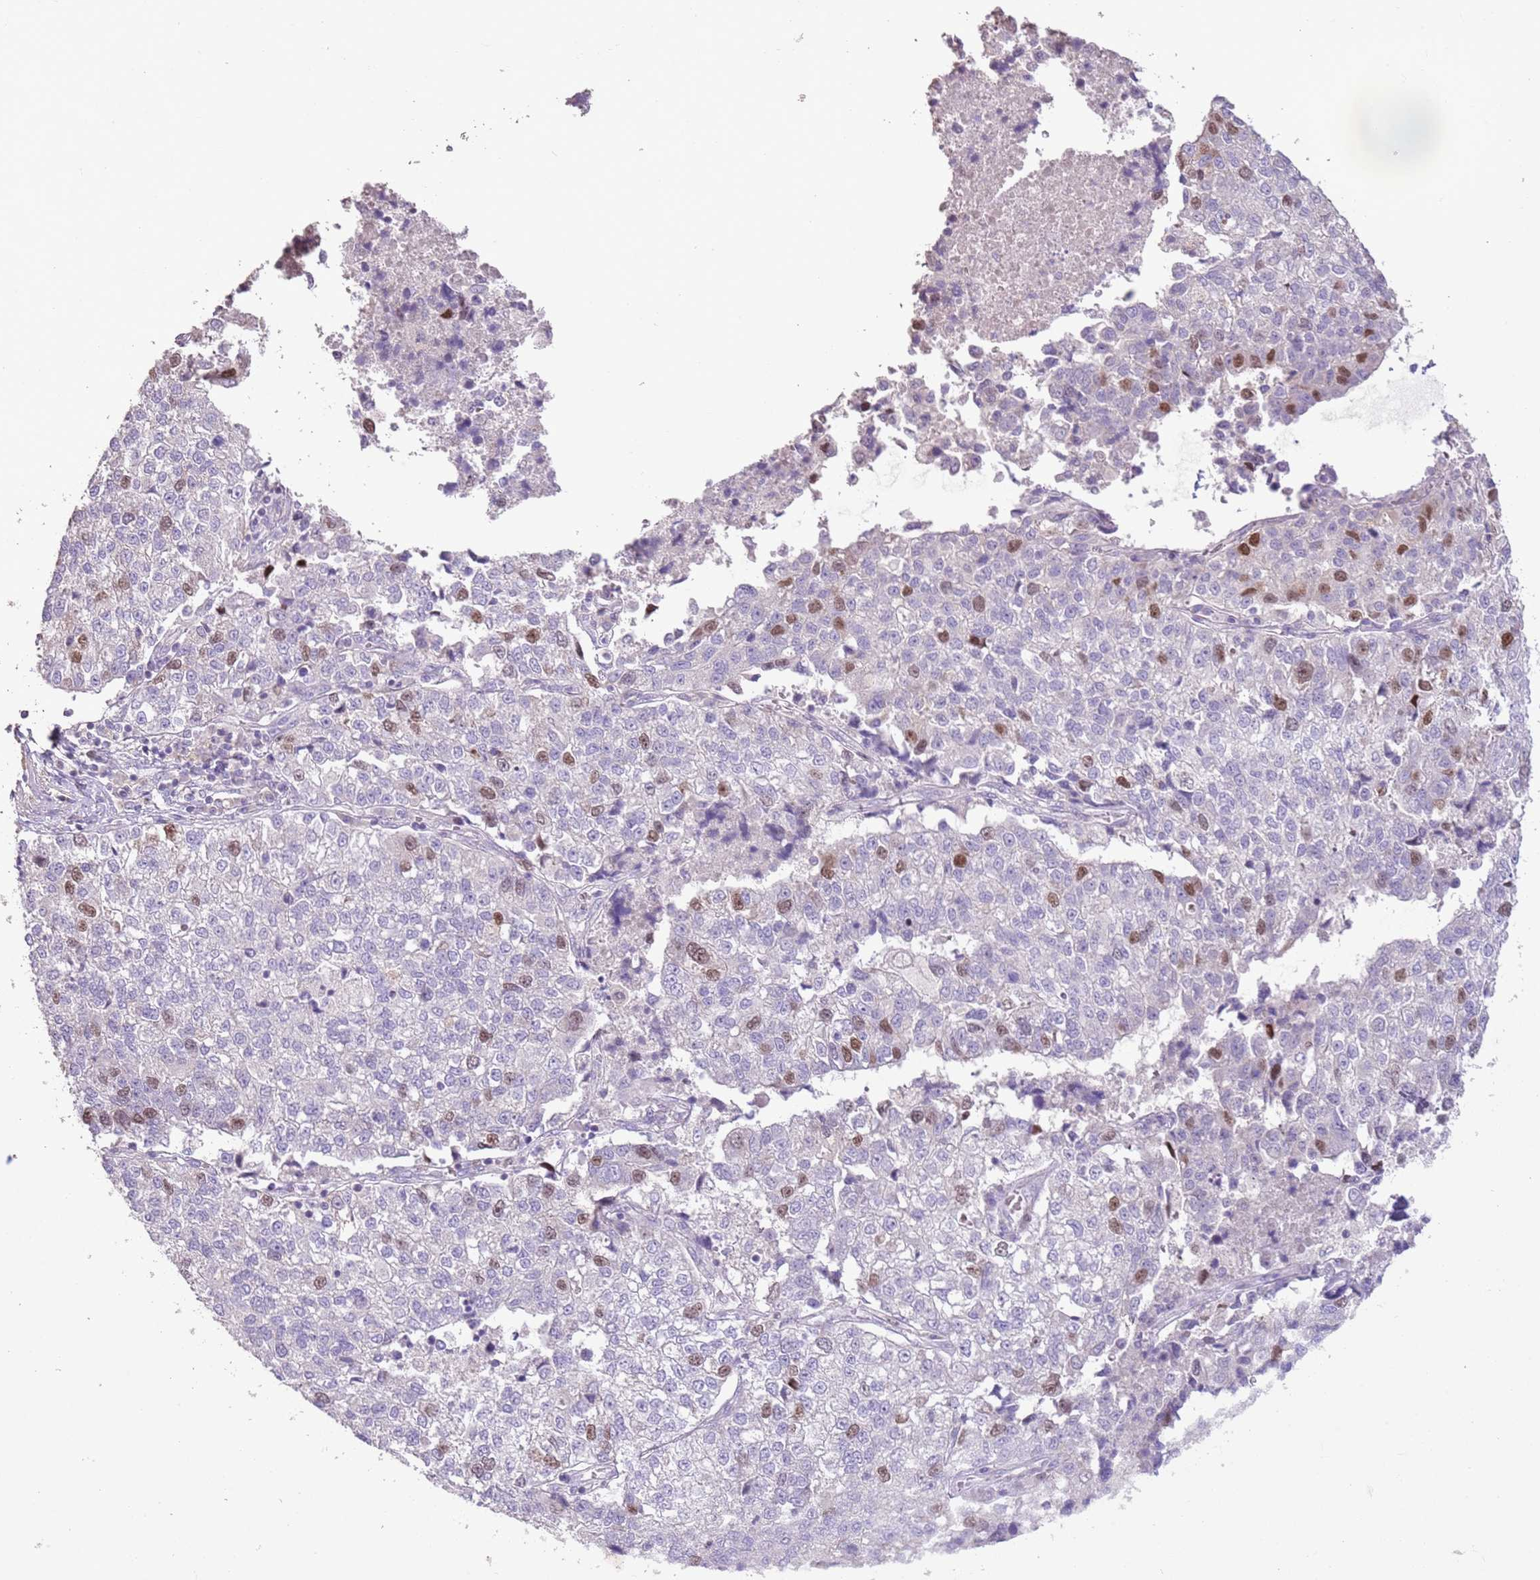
{"staining": {"intensity": "moderate", "quantity": "25%-75%", "location": "nuclear"}, "tissue": "lung cancer", "cell_type": "Tumor cells", "image_type": "cancer", "snomed": [{"axis": "morphology", "description": "Adenocarcinoma, NOS"}, {"axis": "topography", "description": "Lung"}], "caption": "Lung cancer stained for a protein (brown) shows moderate nuclear positive staining in approximately 25%-75% of tumor cells.", "gene": "GMNN", "patient": {"sex": "male", "age": 49}}